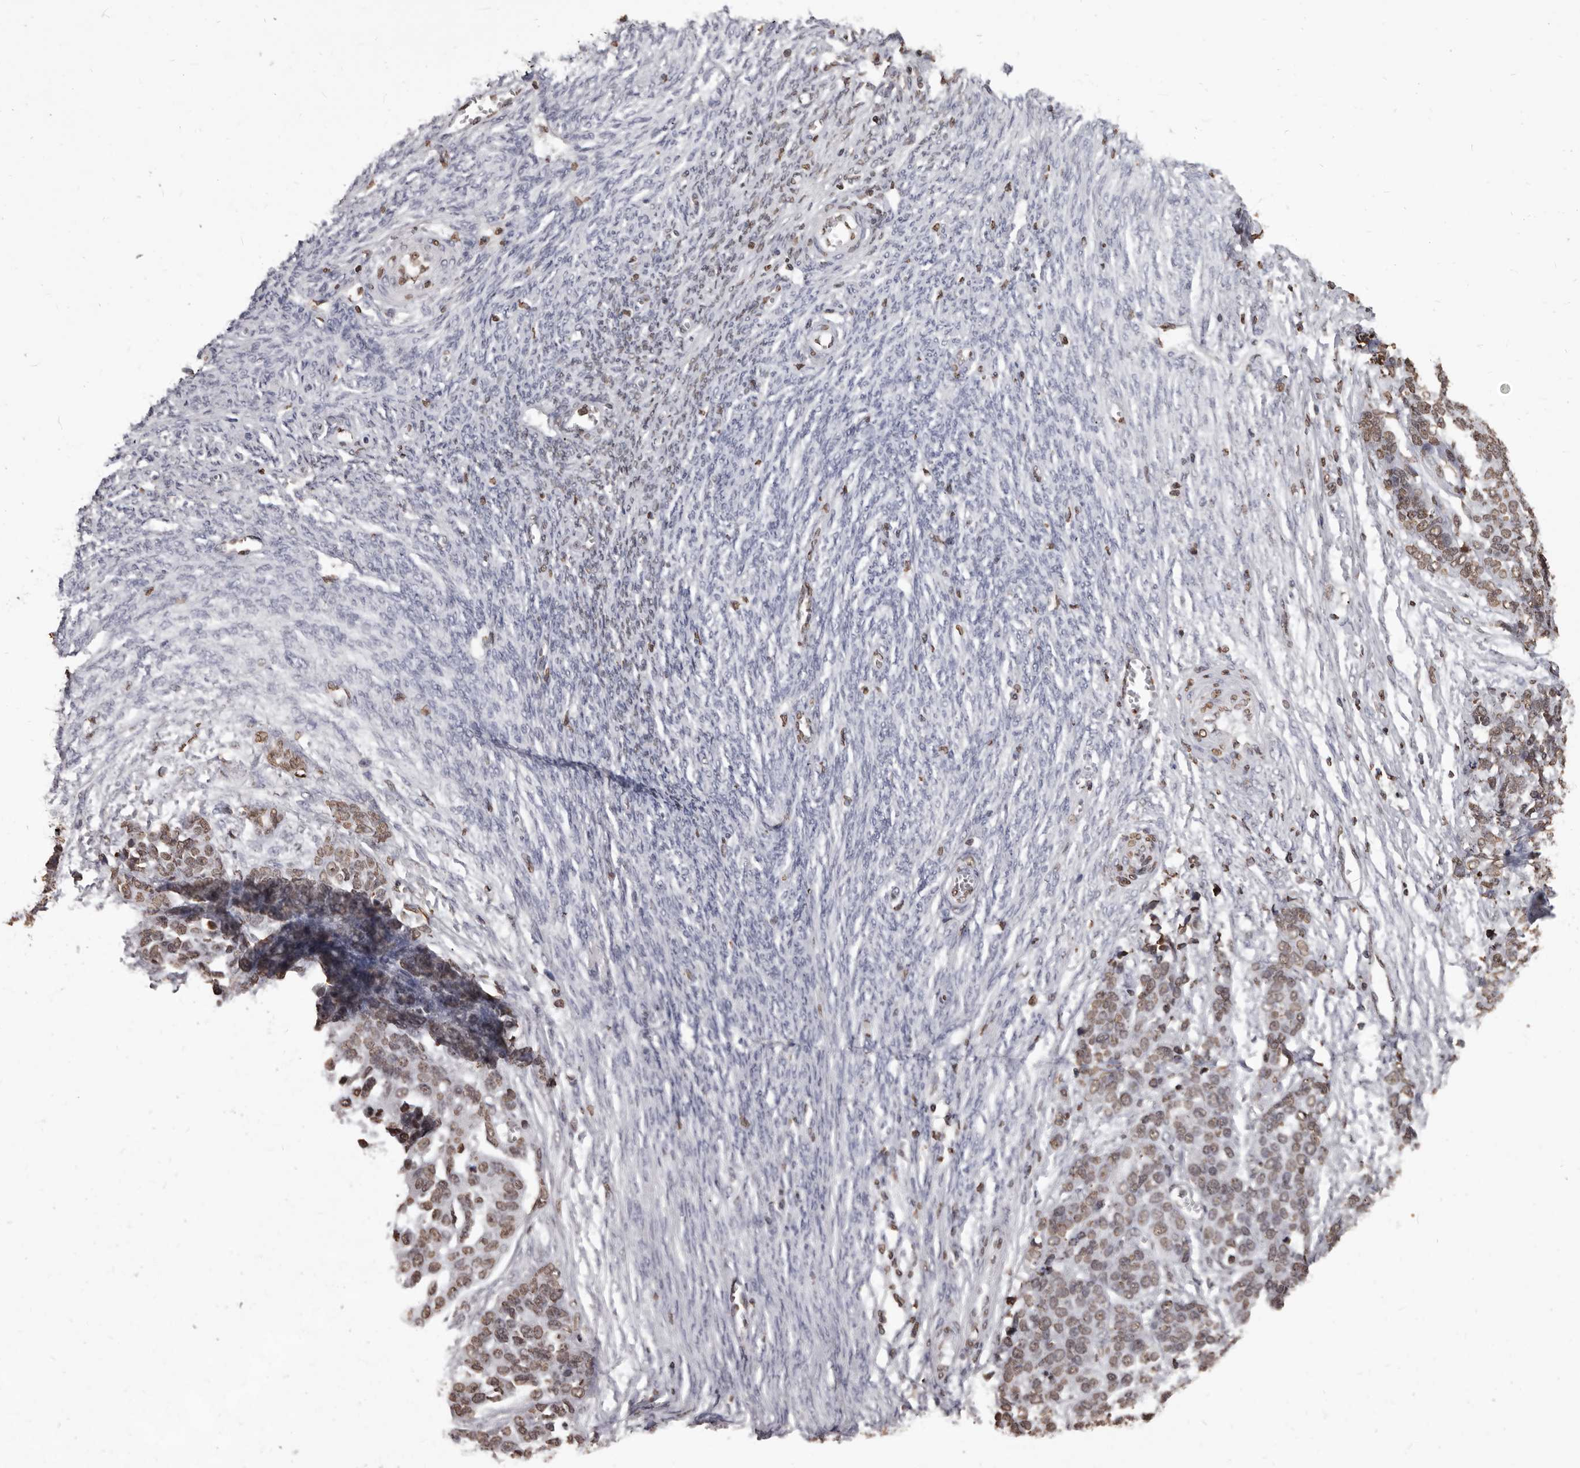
{"staining": {"intensity": "moderate", "quantity": ">75%", "location": "nuclear"}, "tissue": "ovarian cancer", "cell_type": "Tumor cells", "image_type": "cancer", "snomed": [{"axis": "morphology", "description": "Cystadenocarcinoma, serous, NOS"}, {"axis": "topography", "description": "Ovary"}], "caption": "The immunohistochemical stain shows moderate nuclear positivity in tumor cells of ovarian cancer (serous cystadenocarcinoma) tissue.", "gene": "AHR", "patient": {"sex": "female", "age": 44}}